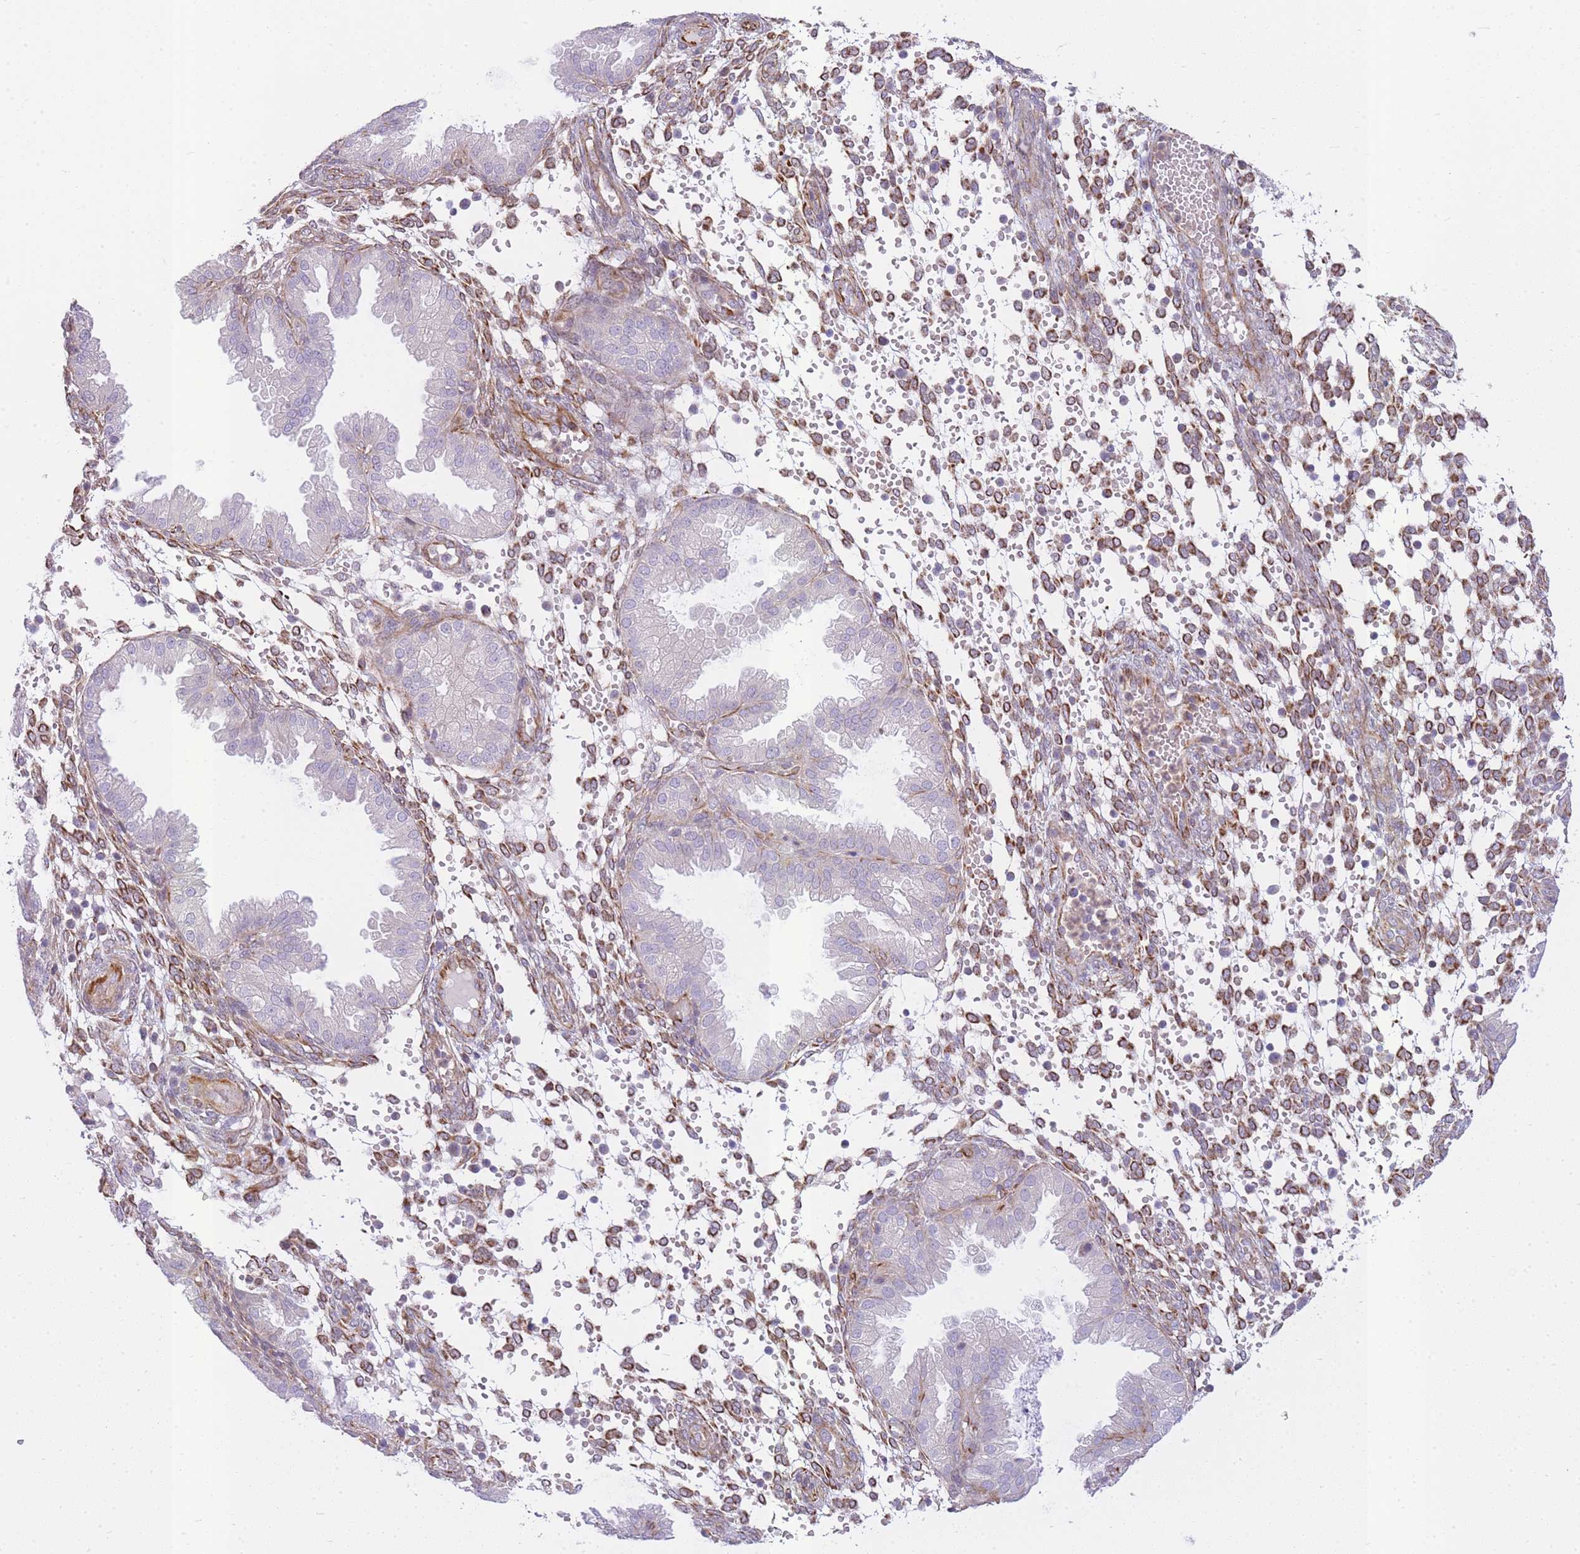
{"staining": {"intensity": "moderate", "quantity": "25%-75%", "location": "cytoplasmic/membranous"}, "tissue": "endometrium", "cell_type": "Cells in endometrial stroma", "image_type": "normal", "snomed": [{"axis": "morphology", "description": "Normal tissue, NOS"}, {"axis": "topography", "description": "Endometrium"}], "caption": "IHC of unremarkable endometrium shows medium levels of moderate cytoplasmic/membranous expression in about 25%-75% of cells in endometrial stroma. Immunohistochemistry stains the protein in brown and the nuclei are stained blue.", "gene": "ECPAS", "patient": {"sex": "female", "age": 33}}